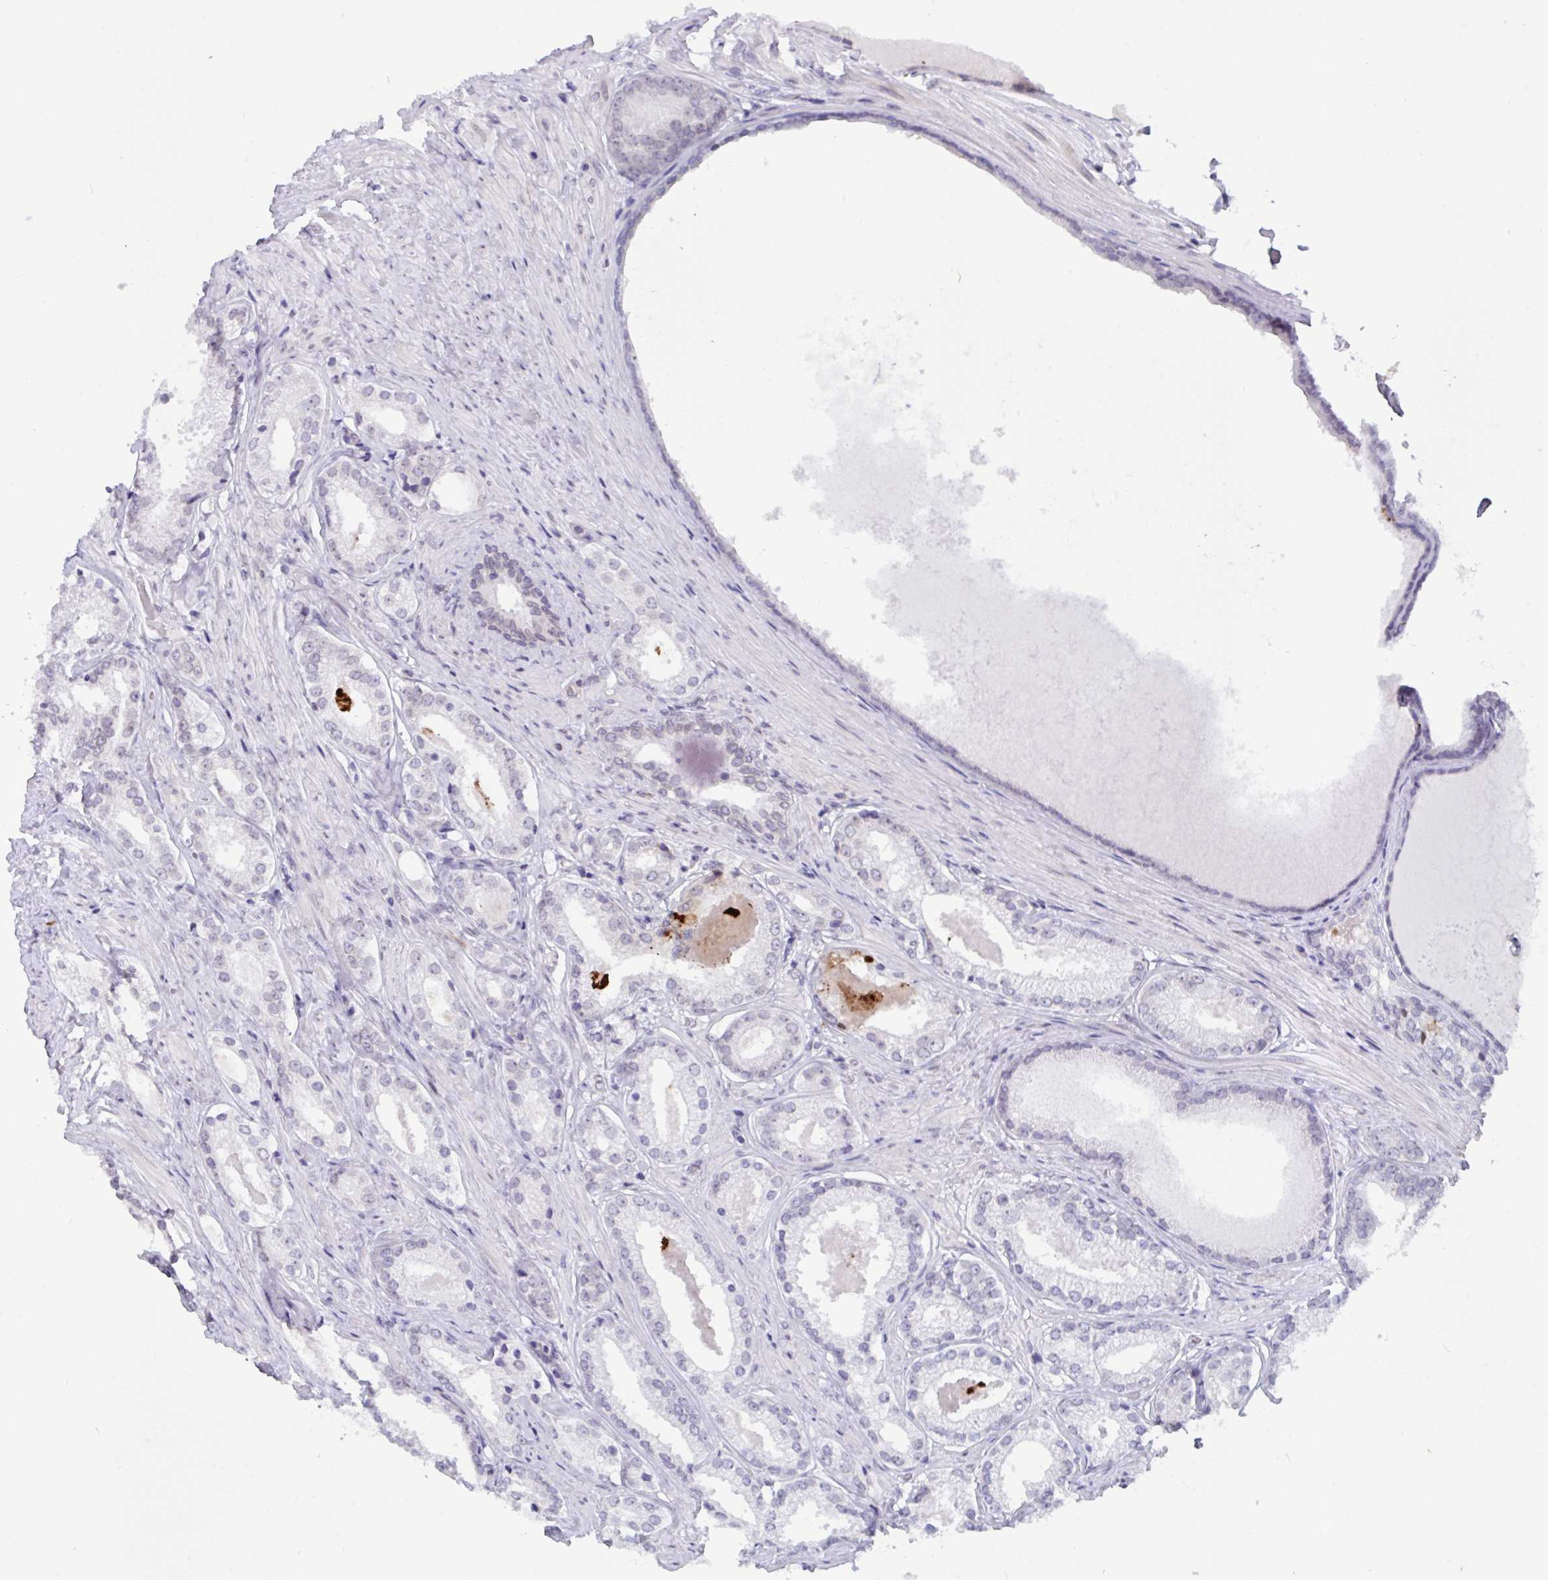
{"staining": {"intensity": "moderate", "quantity": "<25%", "location": "cytoplasmic/membranous"}, "tissue": "prostate cancer", "cell_type": "Tumor cells", "image_type": "cancer", "snomed": [{"axis": "morphology", "description": "Adenocarcinoma, NOS"}, {"axis": "morphology", "description": "Adenocarcinoma, Low grade"}, {"axis": "topography", "description": "Prostate"}], "caption": "Moderate cytoplasmic/membranous expression is present in approximately <25% of tumor cells in adenocarcinoma (prostate).", "gene": "DOCK11", "patient": {"sex": "male", "age": 68}}